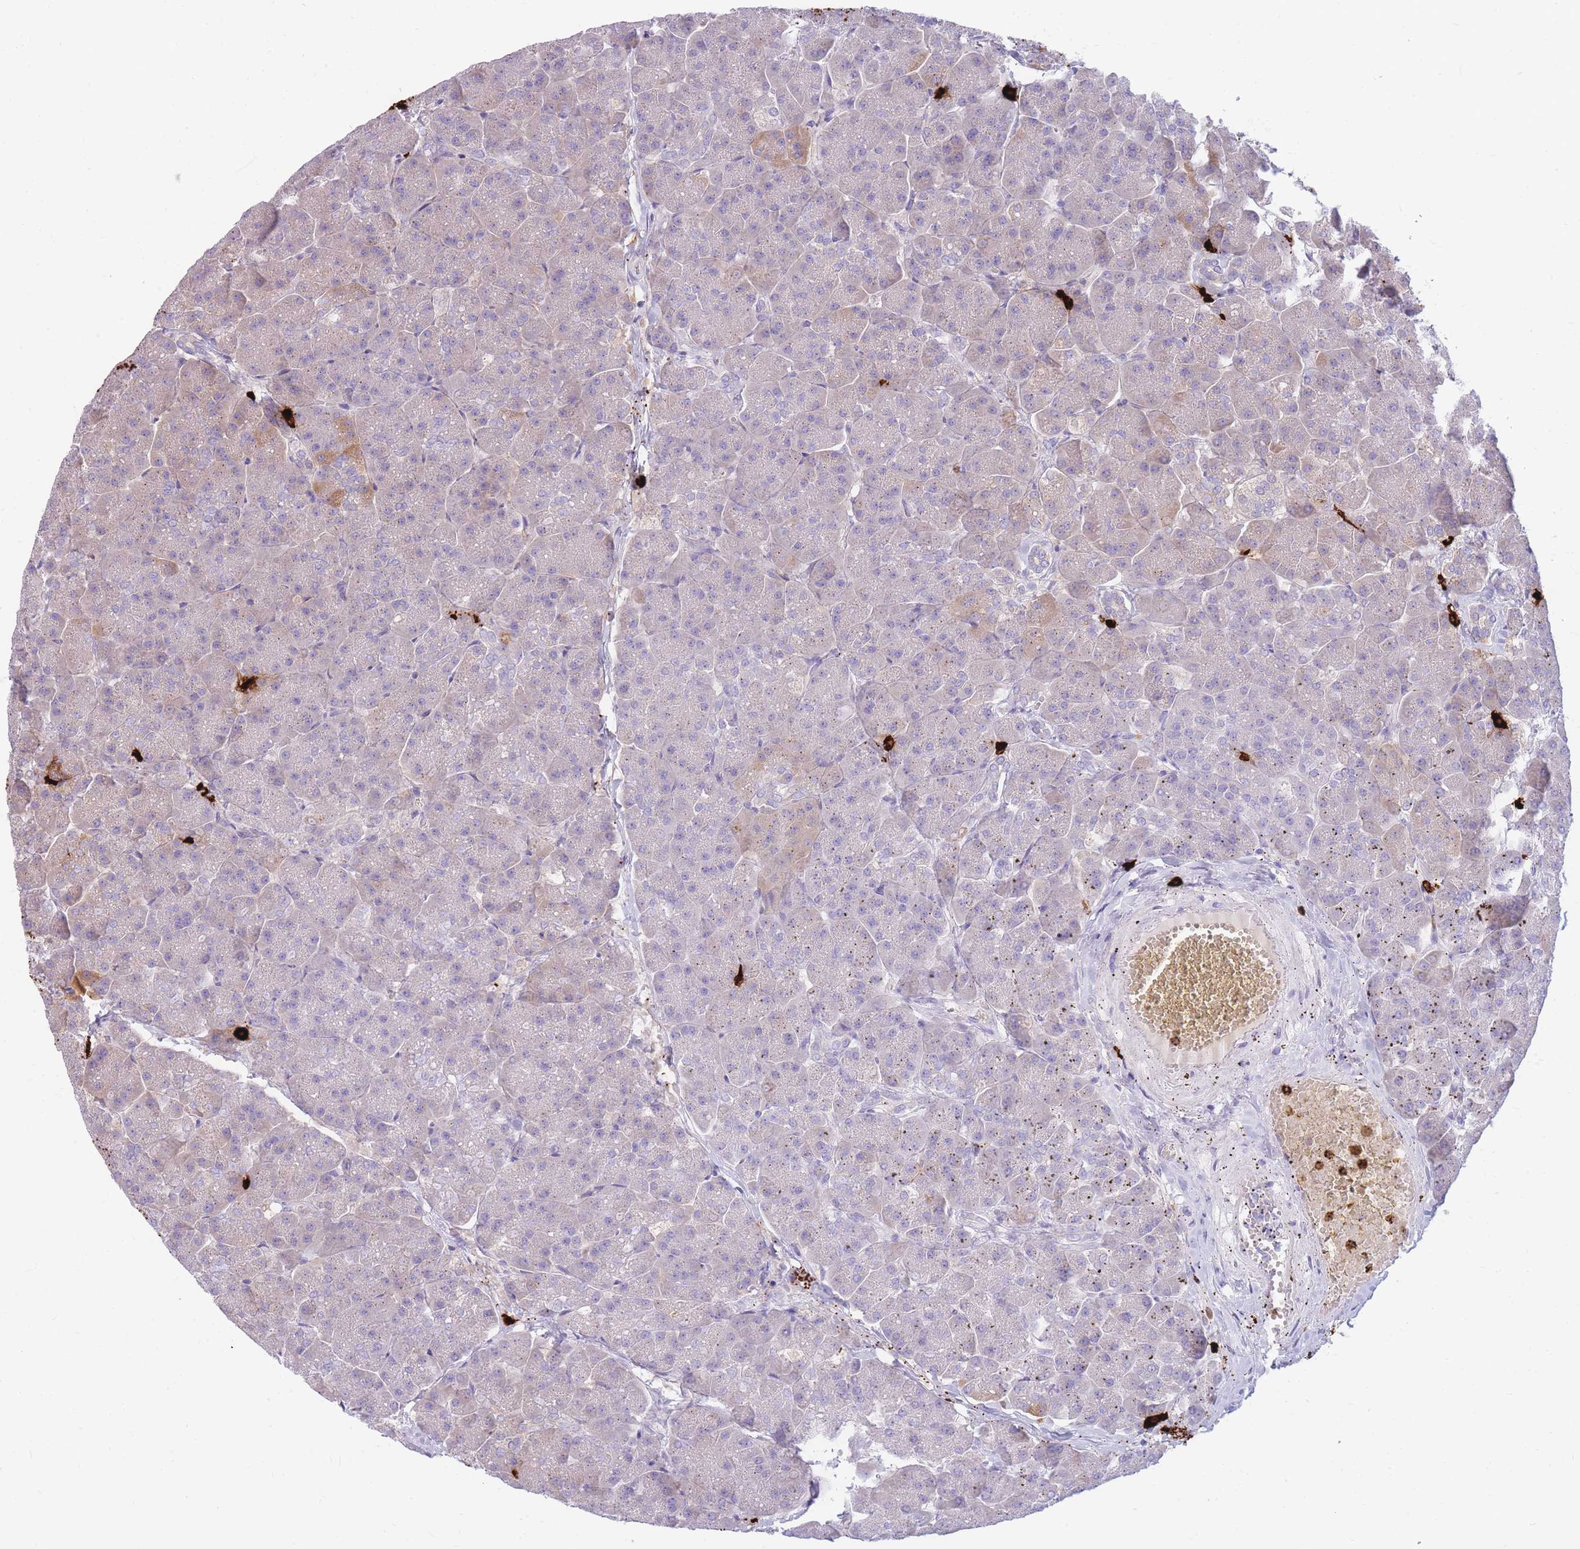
{"staining": {"intensity": "weak", "quantity": "<25%", "location": "cytoplasmic/membranous"}, "tissue": "pancreas", "cell_type": "Exocrine glandular cells", "image_type": "normal", "snomed": [{"axis": "morphology", "description": "Normal tissue, NOS"}, {"axis": "topography", "description": "Pancreas"}, {"axis": "topography", "description": "Peripheral nerve tissue"}], "caption": "IHC of benign pancreas shows no positivity in exocrine glandular cells.", "gene": "TPSAB1", "patient": {"sex": "male", "age": 54}}